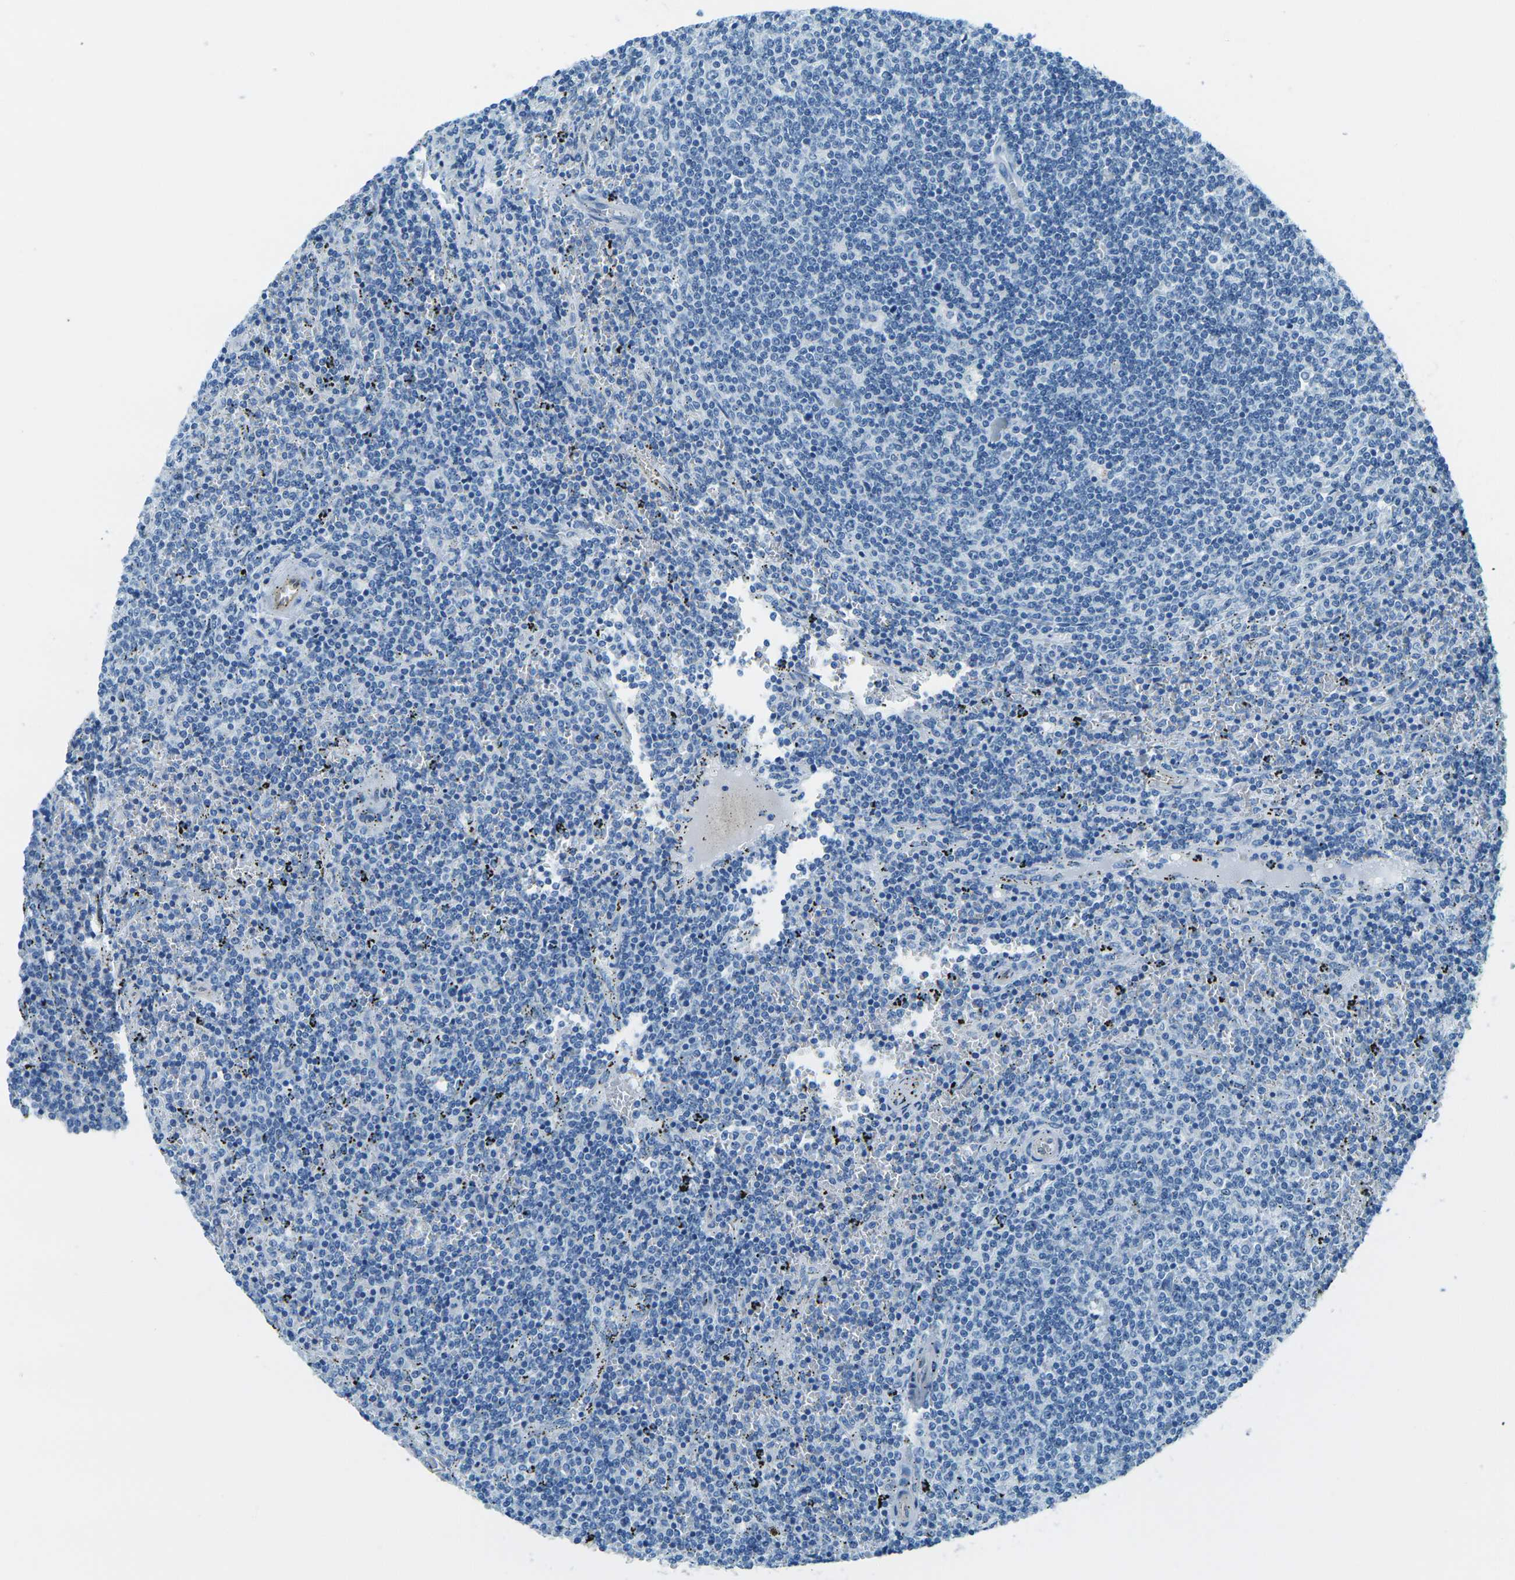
{"staining": {"intensity": "negative", "quantity": "none", "location": "none"}, "tissue": "lymphoma", "cell_type": "Tumor cells", "image_type": "cancer", "snomed": [{"axis": "morphology", "description": "Malignant lymphoma, non-Hodgkin's type, Low grade"}, {"axis": "topography", "description": "Spleen"}], "caption": "This is an IHC image of human malignant lymphoma, non-Hodgkin's type (low-grade). There is no positivity in tumor cells.", "gene": "OCLN", "patient": {"sex": "female", "age": 50}}